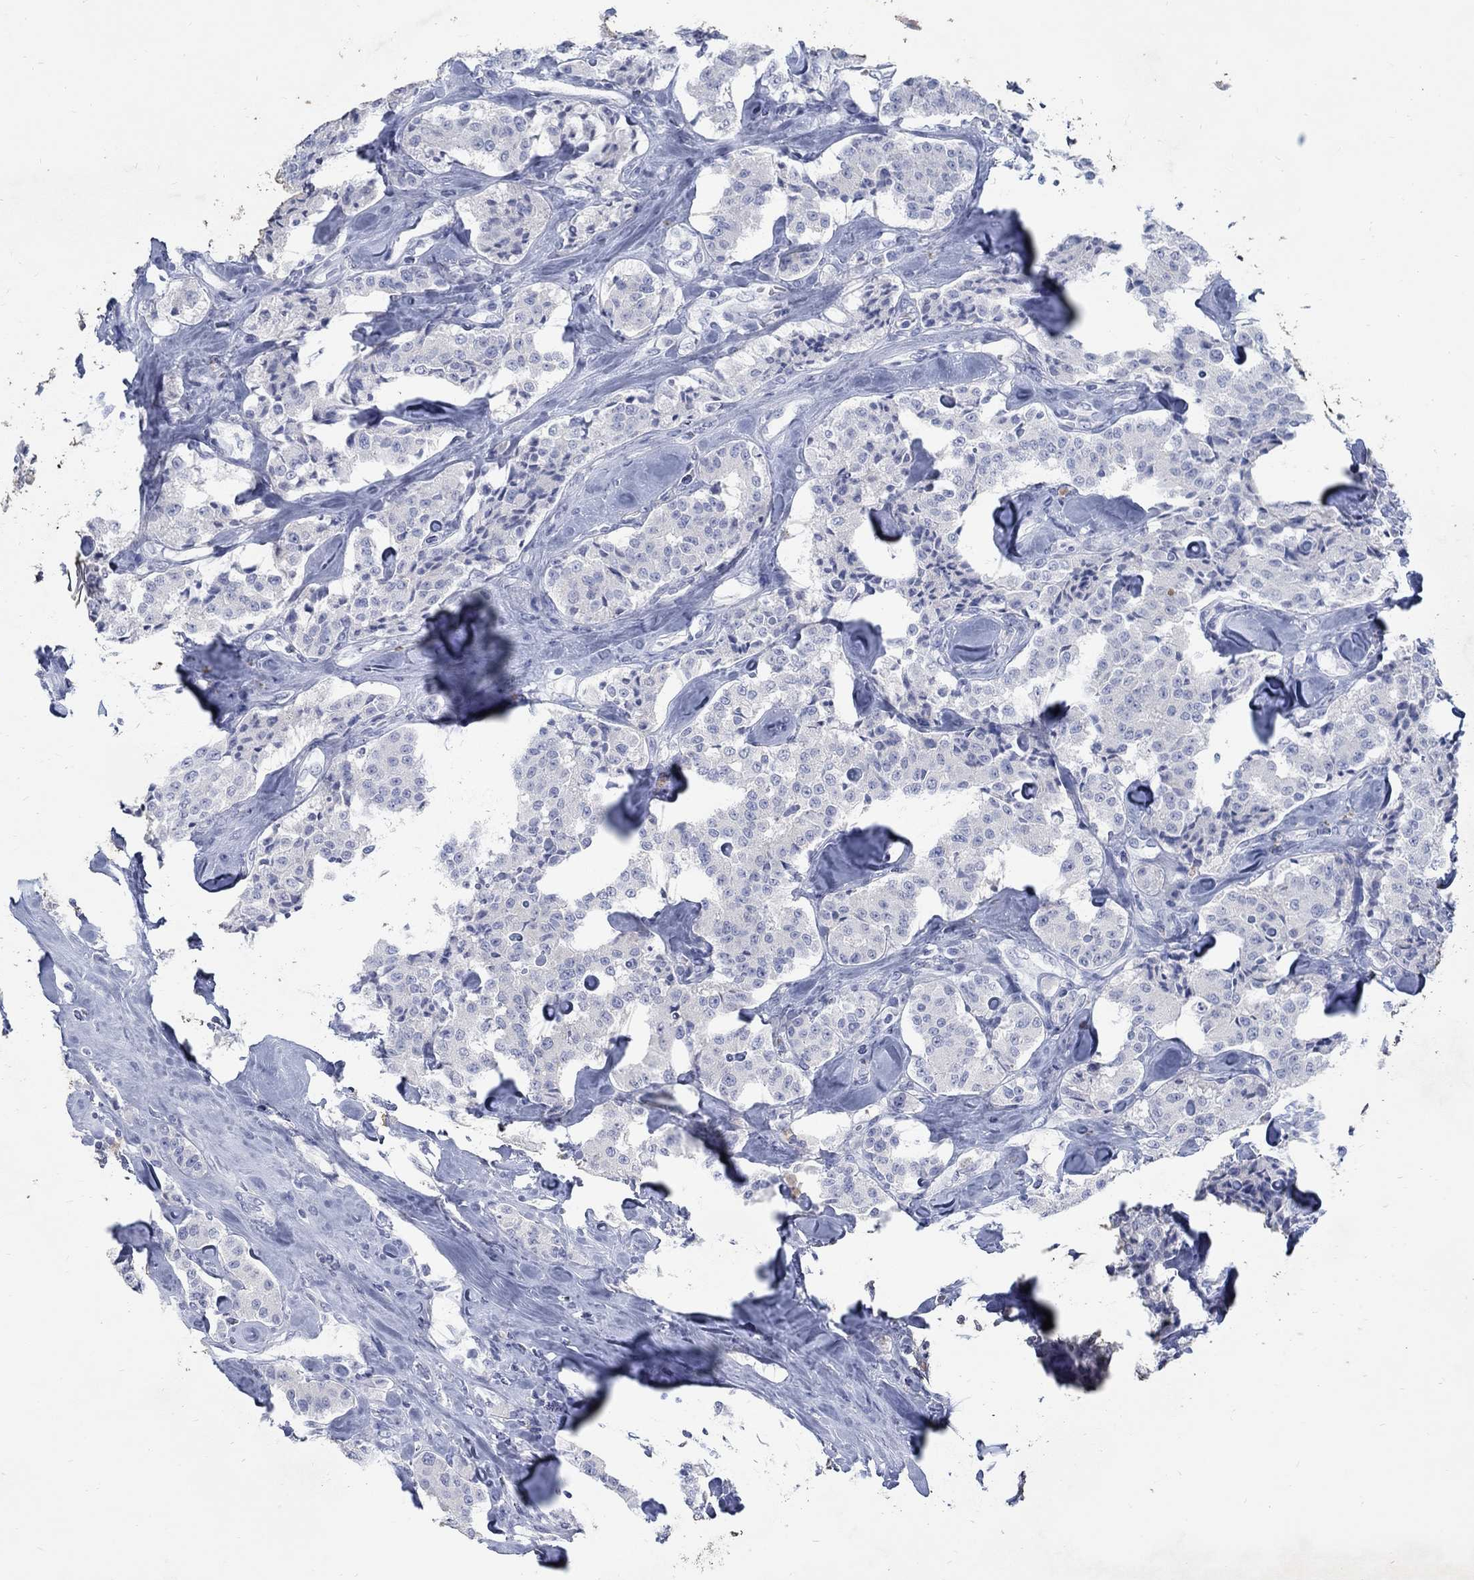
{"staining": {"intensity": "weak", "quantity": "<25%", "location": "cytoplasmic/membranous"}, "tissue": "carcinoid", "cell_type": "Tumor cells", "image_type": "cancer", "snomed": [{"axis": "morphology", "description": "Carcinoid, malignant, NOS"}, {"axis": "topography", "description": "Pancreas"}], "caption": "This histopathology image is of carcinoid stained with IHC to label a protein in brown with the nuclei are counter-stained blue. There is no positivity in tumor cells.", "gene": "RFTN2", "patient": {"sex": "male", "age": 41}}